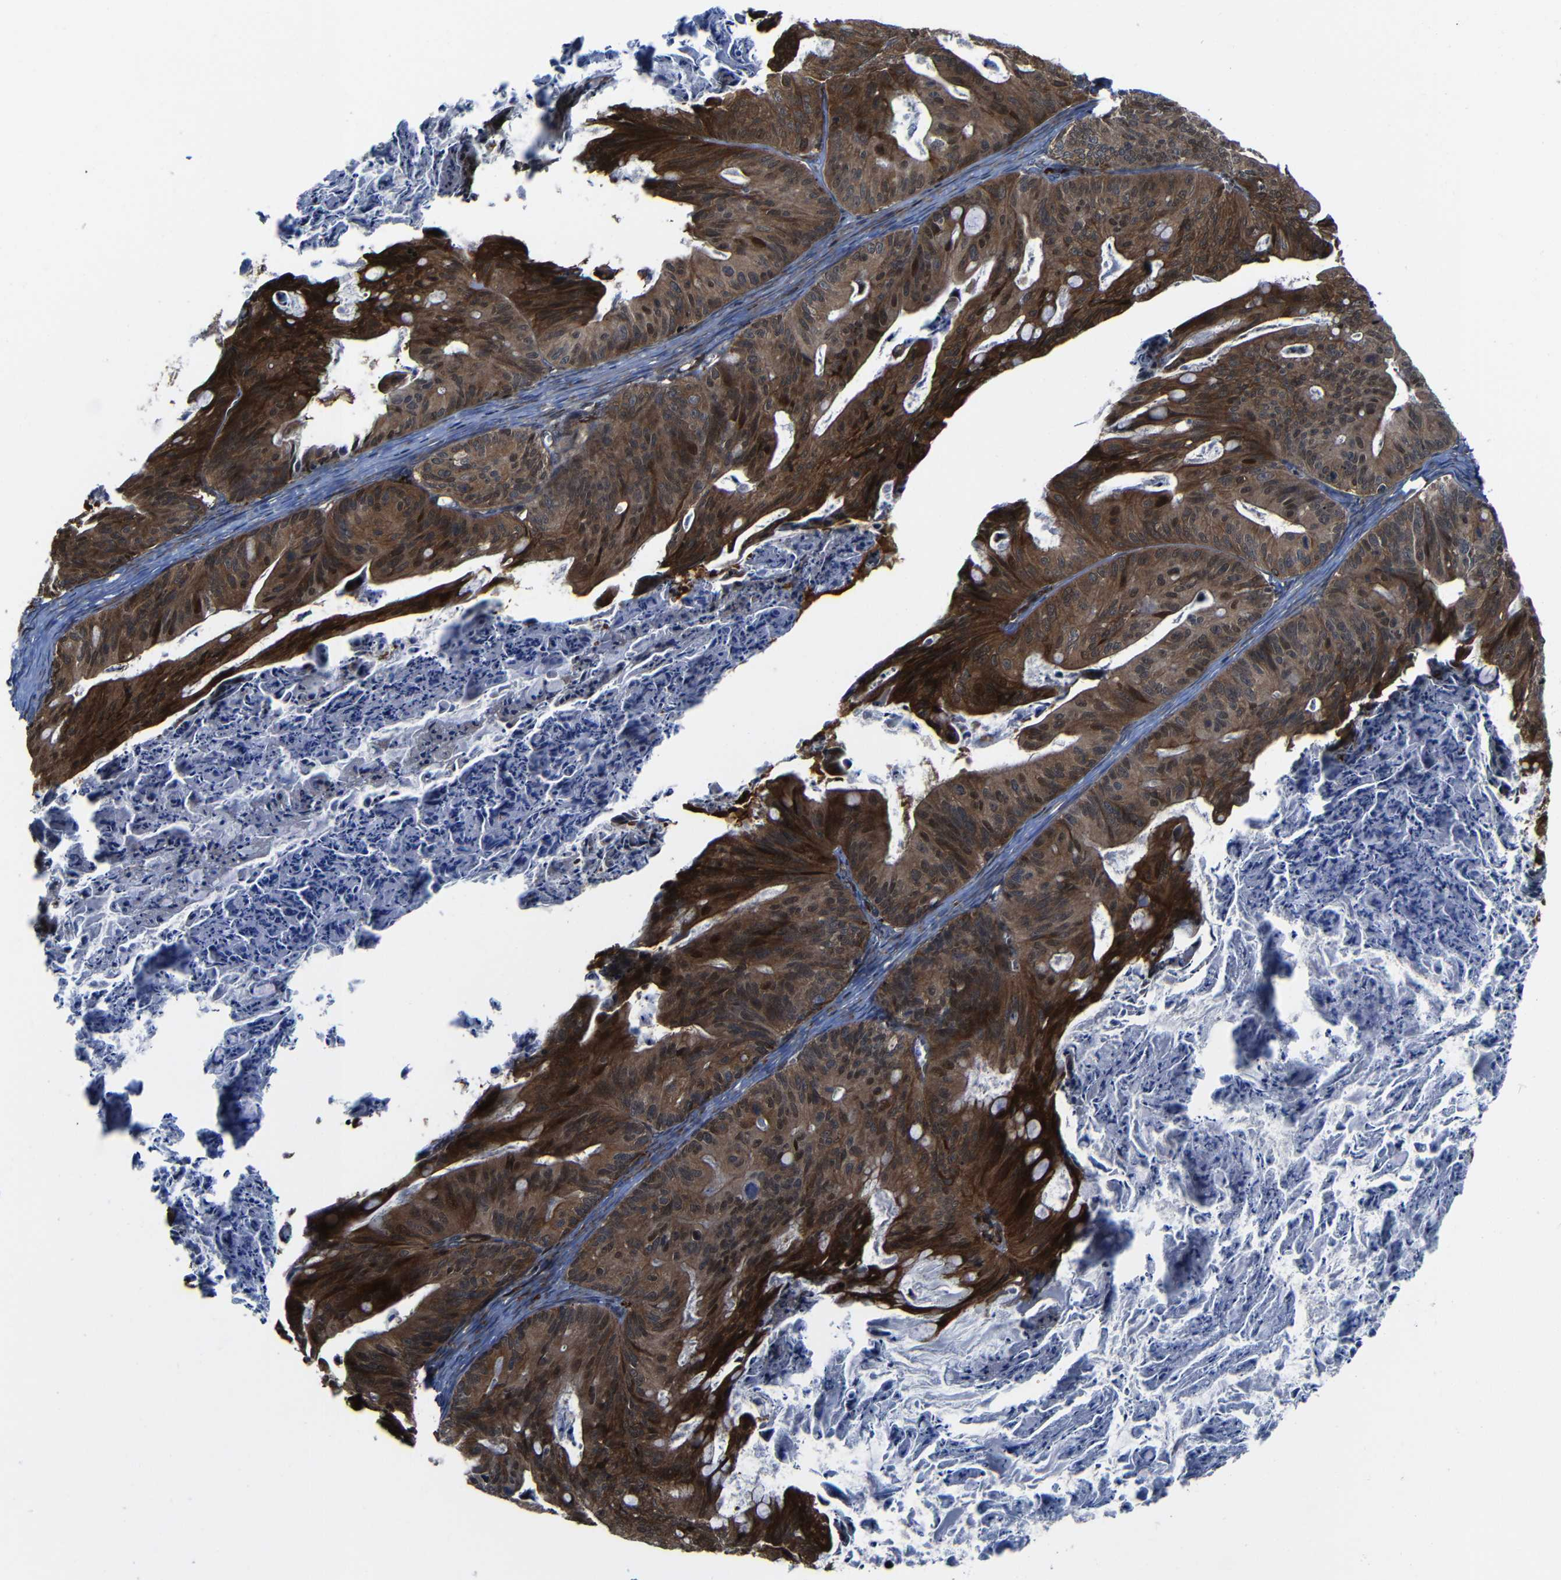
{"staining": {"intensity": "strong", "quantity": ">75%", "location": "cytoplasmic/membranous"}, "tissue": "ovarian cancer", "cell_type": "Tumor cells", "image_type": "cancer", "snomed": [{"axis": "morphology", "description": "Cystadenocarcinoma, mucinous, NOS"}, {"axis": "topography", "description": "Ovary"}], "caption": "About >75% of tumor cells in human ovarian mucinous cystadenocarcinoma reveal strong cytoplasmic/membranous protein expression as visualized by brown immunohistochemical staining.", "gene": "KIAA0513", "patient": {"sex": "female", "age": 37}}